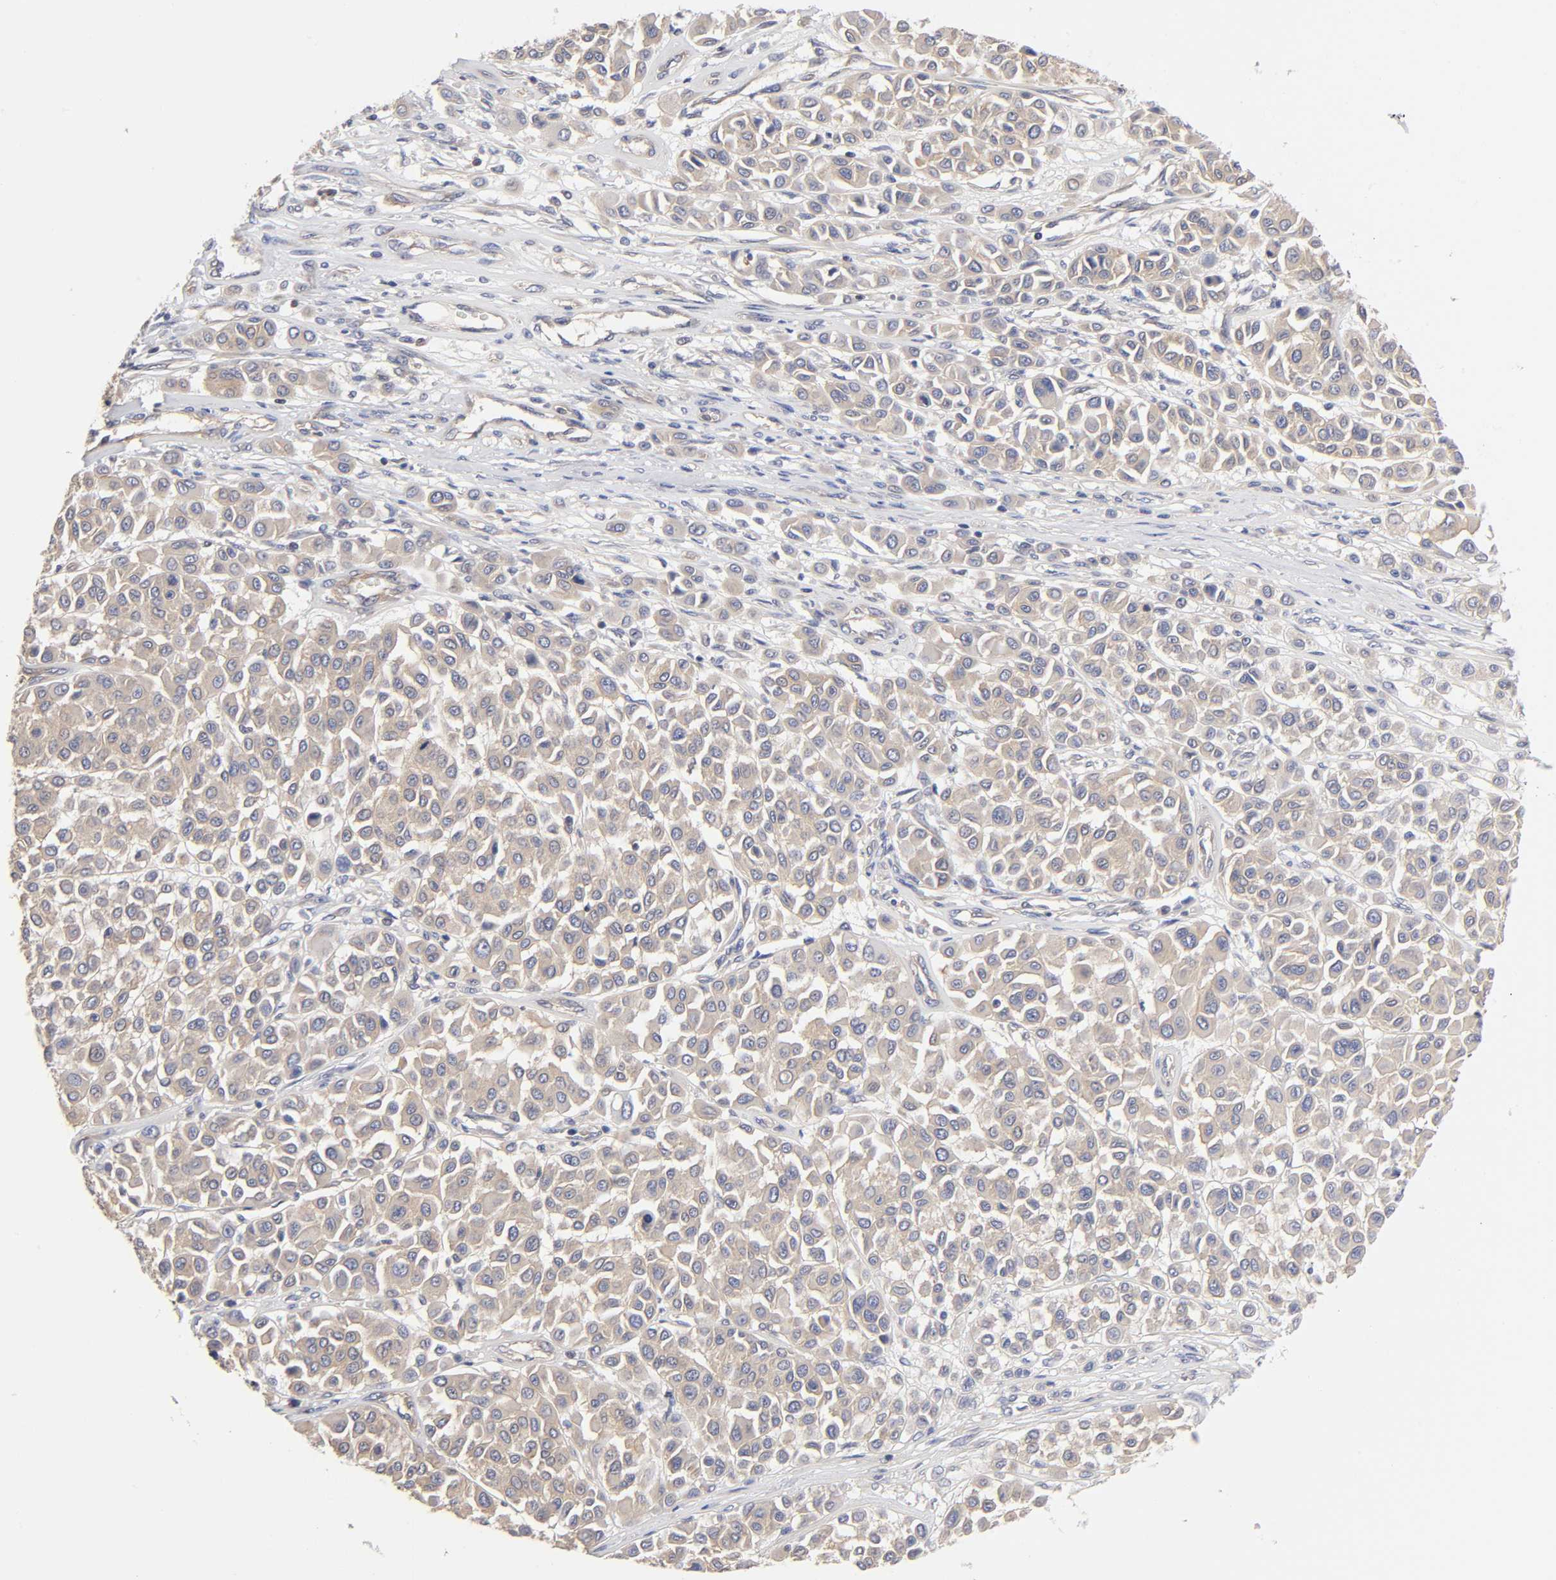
{"staining": {"intensity": "weak", "quantity": ">75%", "location": "cytoplasmic/membranous"}, "tissue": "melanoma", "cell_type": "Tumor cells", "image_type": "cancer", "snomed": [{"axis": "morphology", "description": "Malignant melanoma, Metastatic site"}, {"axis": "topography", "description": "Soft tissue"}], "caption": "This is an image of IHC staining of melanoma, which shows weak expression in the cytoplasmic/membranous of tumor cells.", "gene": "STRN3", "patient": {"sex": "male", "age": 41}}